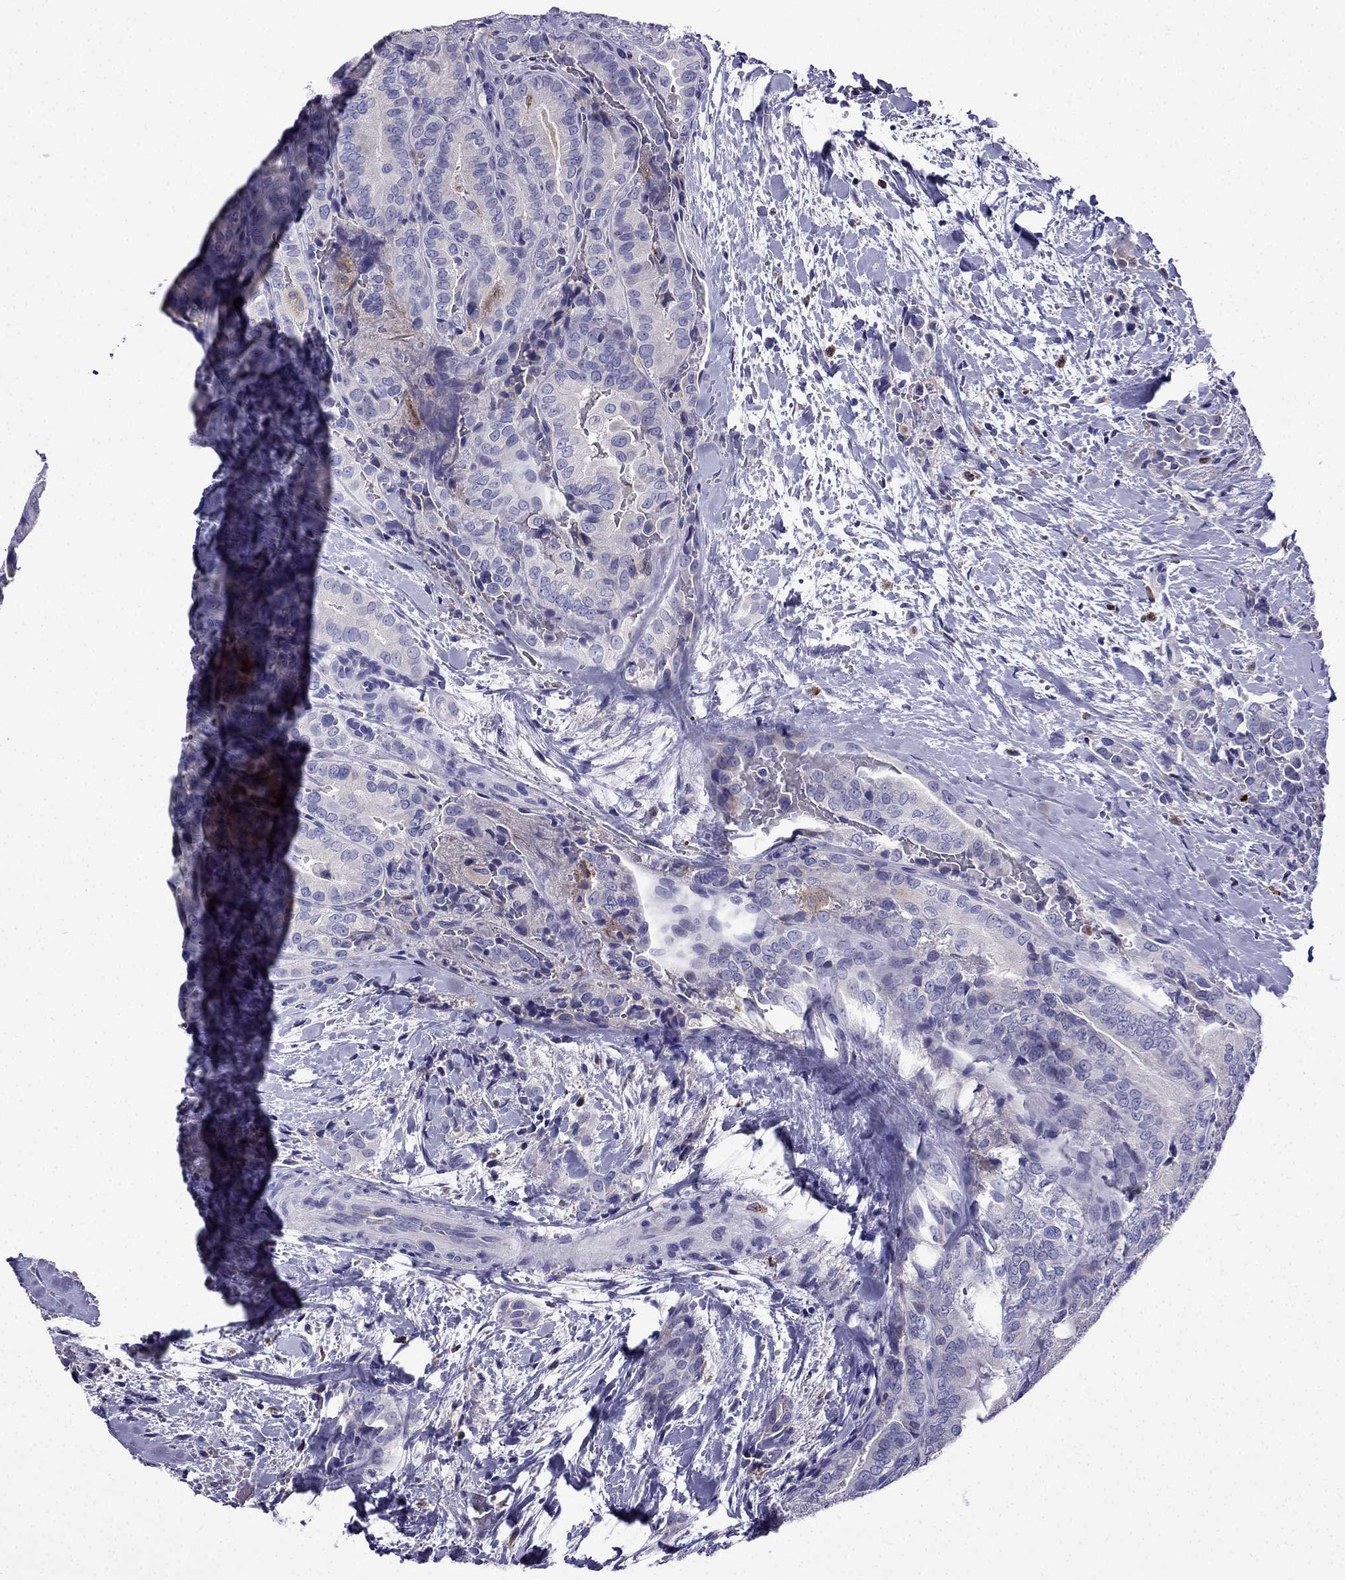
{"staining": {"intensity": "negative", "quantity": "none", "location": "none"}, "tissue": "thyroid cancer", "cell_type": "Tumor cells", "image_type": "cancer", "snomed": [{"axis": "morphology", "description": "Papillary adenocarcinoma, NOS"}, {"axis": "topography", "description": "Thyroid gland"}], "caption": "Micrograph shows no protein expression in tumor cells of thyroid papillary adenocarcinoma tissue.", "gene": "TSSK4", "patient": {"sex": "male", "age": 61}}